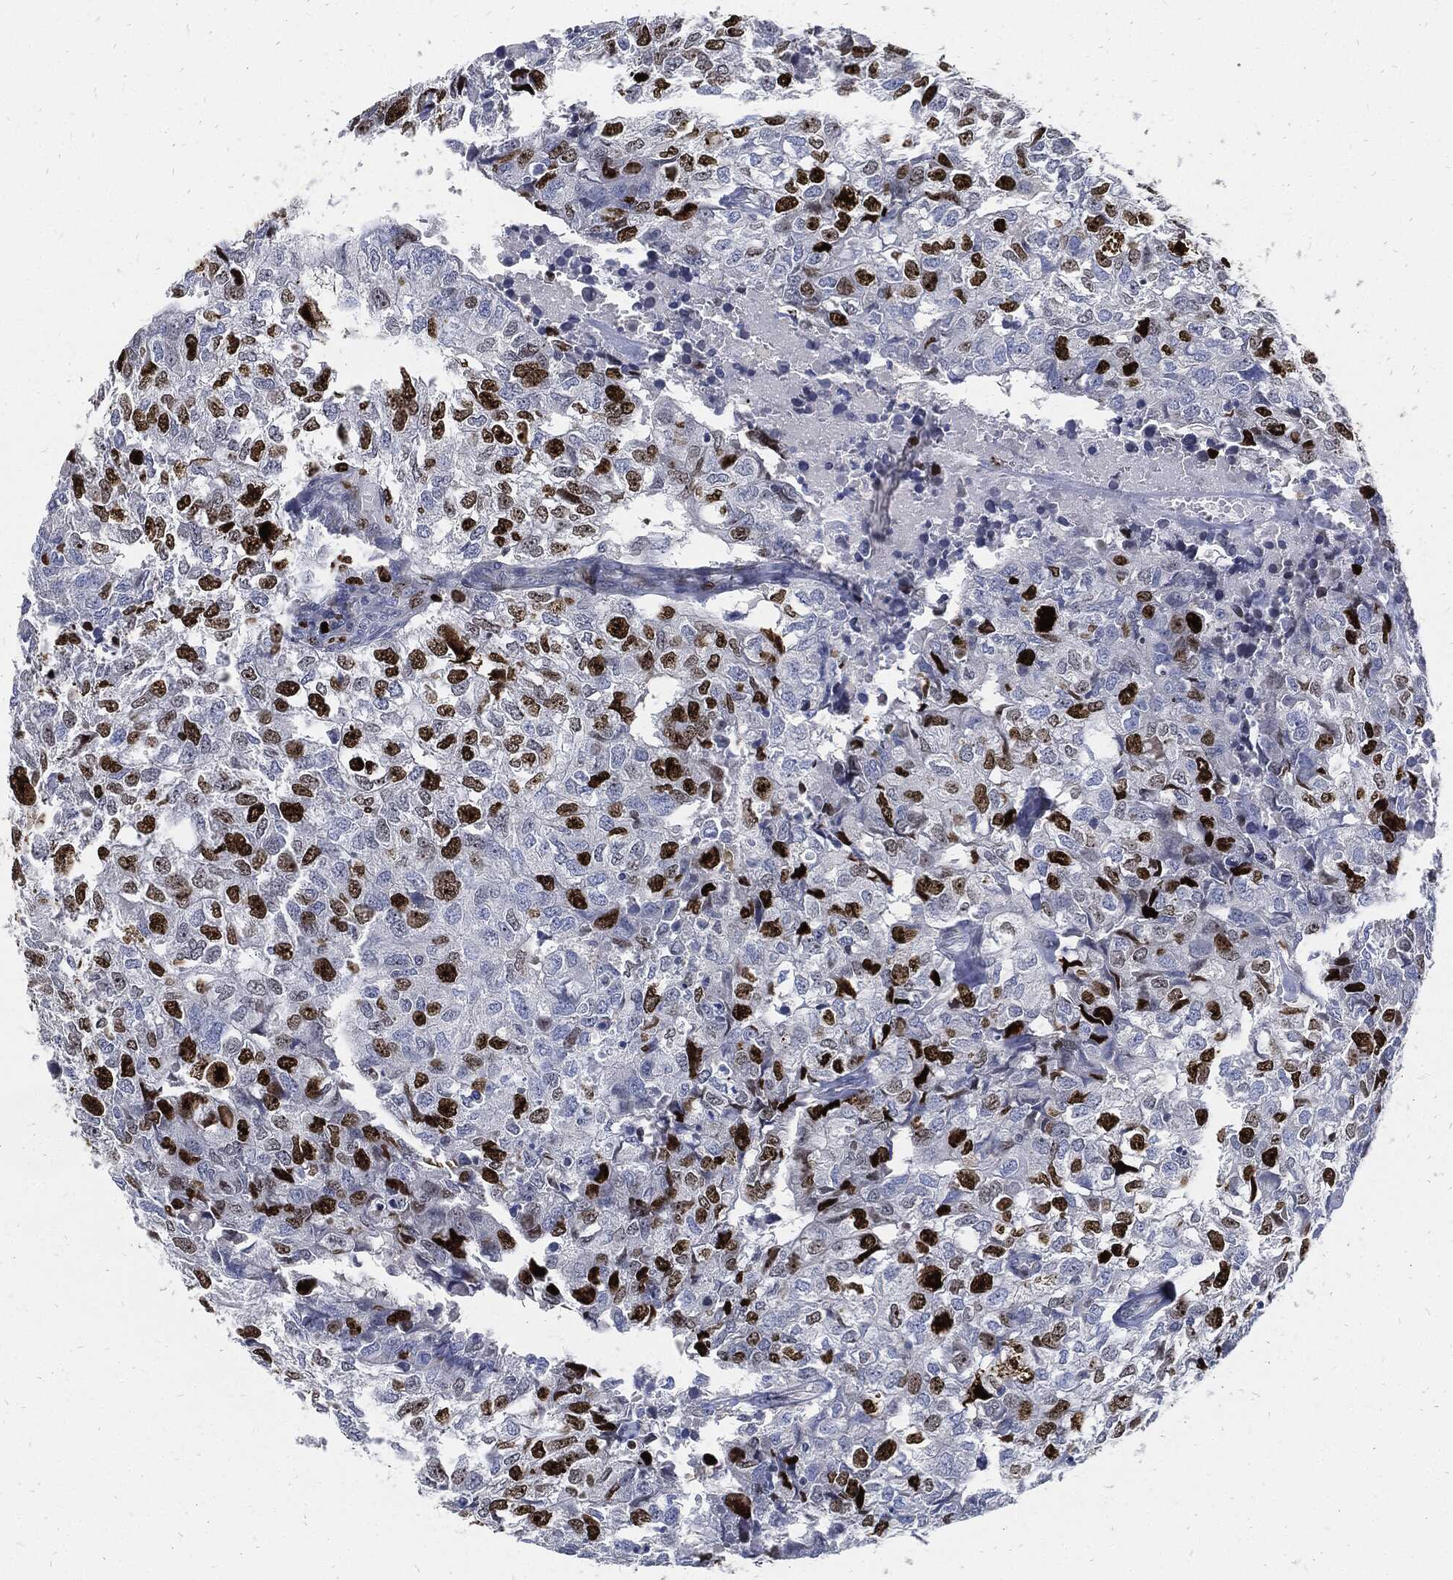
{"staining": {"intensity": "strong", "quantity": "25%-75%", "location": "nuclear"}, "tissue": "breast cancer", "cell_type": "Tumor cells", "image_type": "cancer", "snomed": [{"axis": "morphology", "description": "Duct carcinoma"}, {"axis": "topography", "description": "Breast"}], "caption": "Breast intraductal carcinoma stained for a protein (brown) shows strong nuclear positive staining in about 25%-75% of tumor cells.", "gene": "MKI67", "patient": {"sex": "female", "age": 30}}